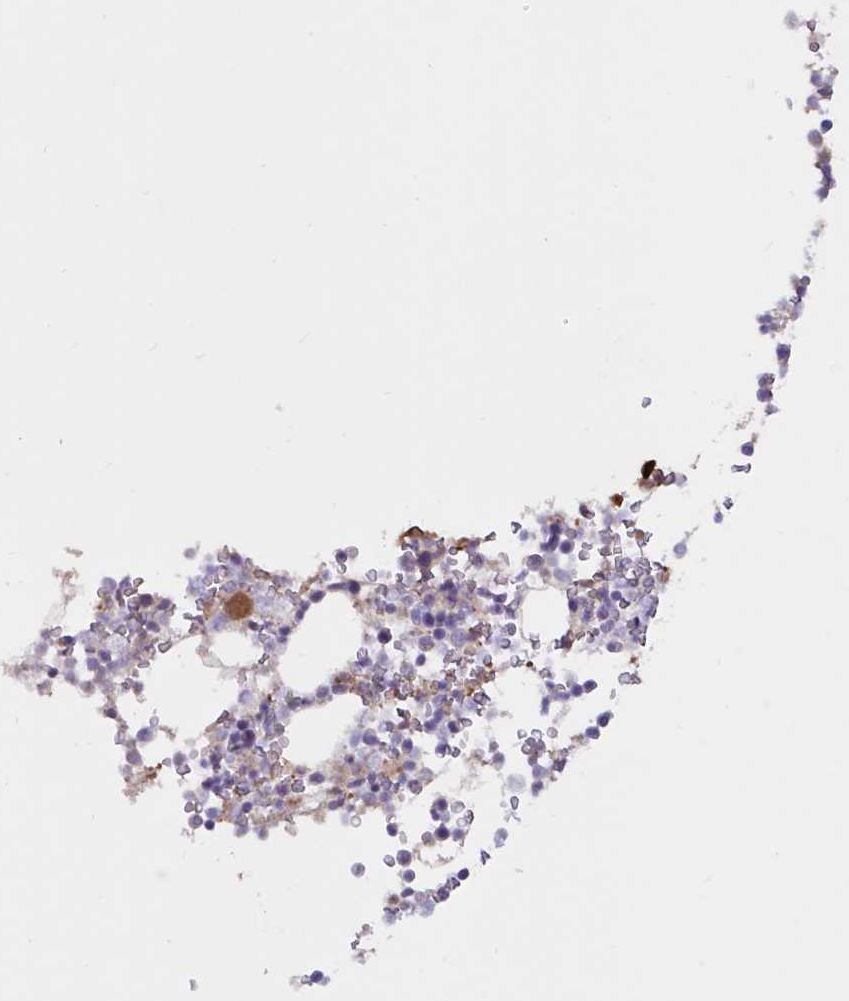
{"staining": {"intensity": "moderate", "quantity": "25%-75%", "location": "cytoplasmic/membranous"}, "tissue": "bone marrow", "cell_type": "Hematopoietic cells", "image_type": "normal", "snomed": [{"axis": "morphology", "description": "Normal tissue, NOS"}, {"axis": "topography", "description": "Bone marrow"}], "caption": "A high-resolution histopathology image shows immunohistochemistry staining of unremarkable bone marrow, which displays moderate cytoplasmic/membranous staining in approximately 25%-75% of hematopoietic cells.", "gene": "FGG", "patient": {"sex": "female", "age": 42}}